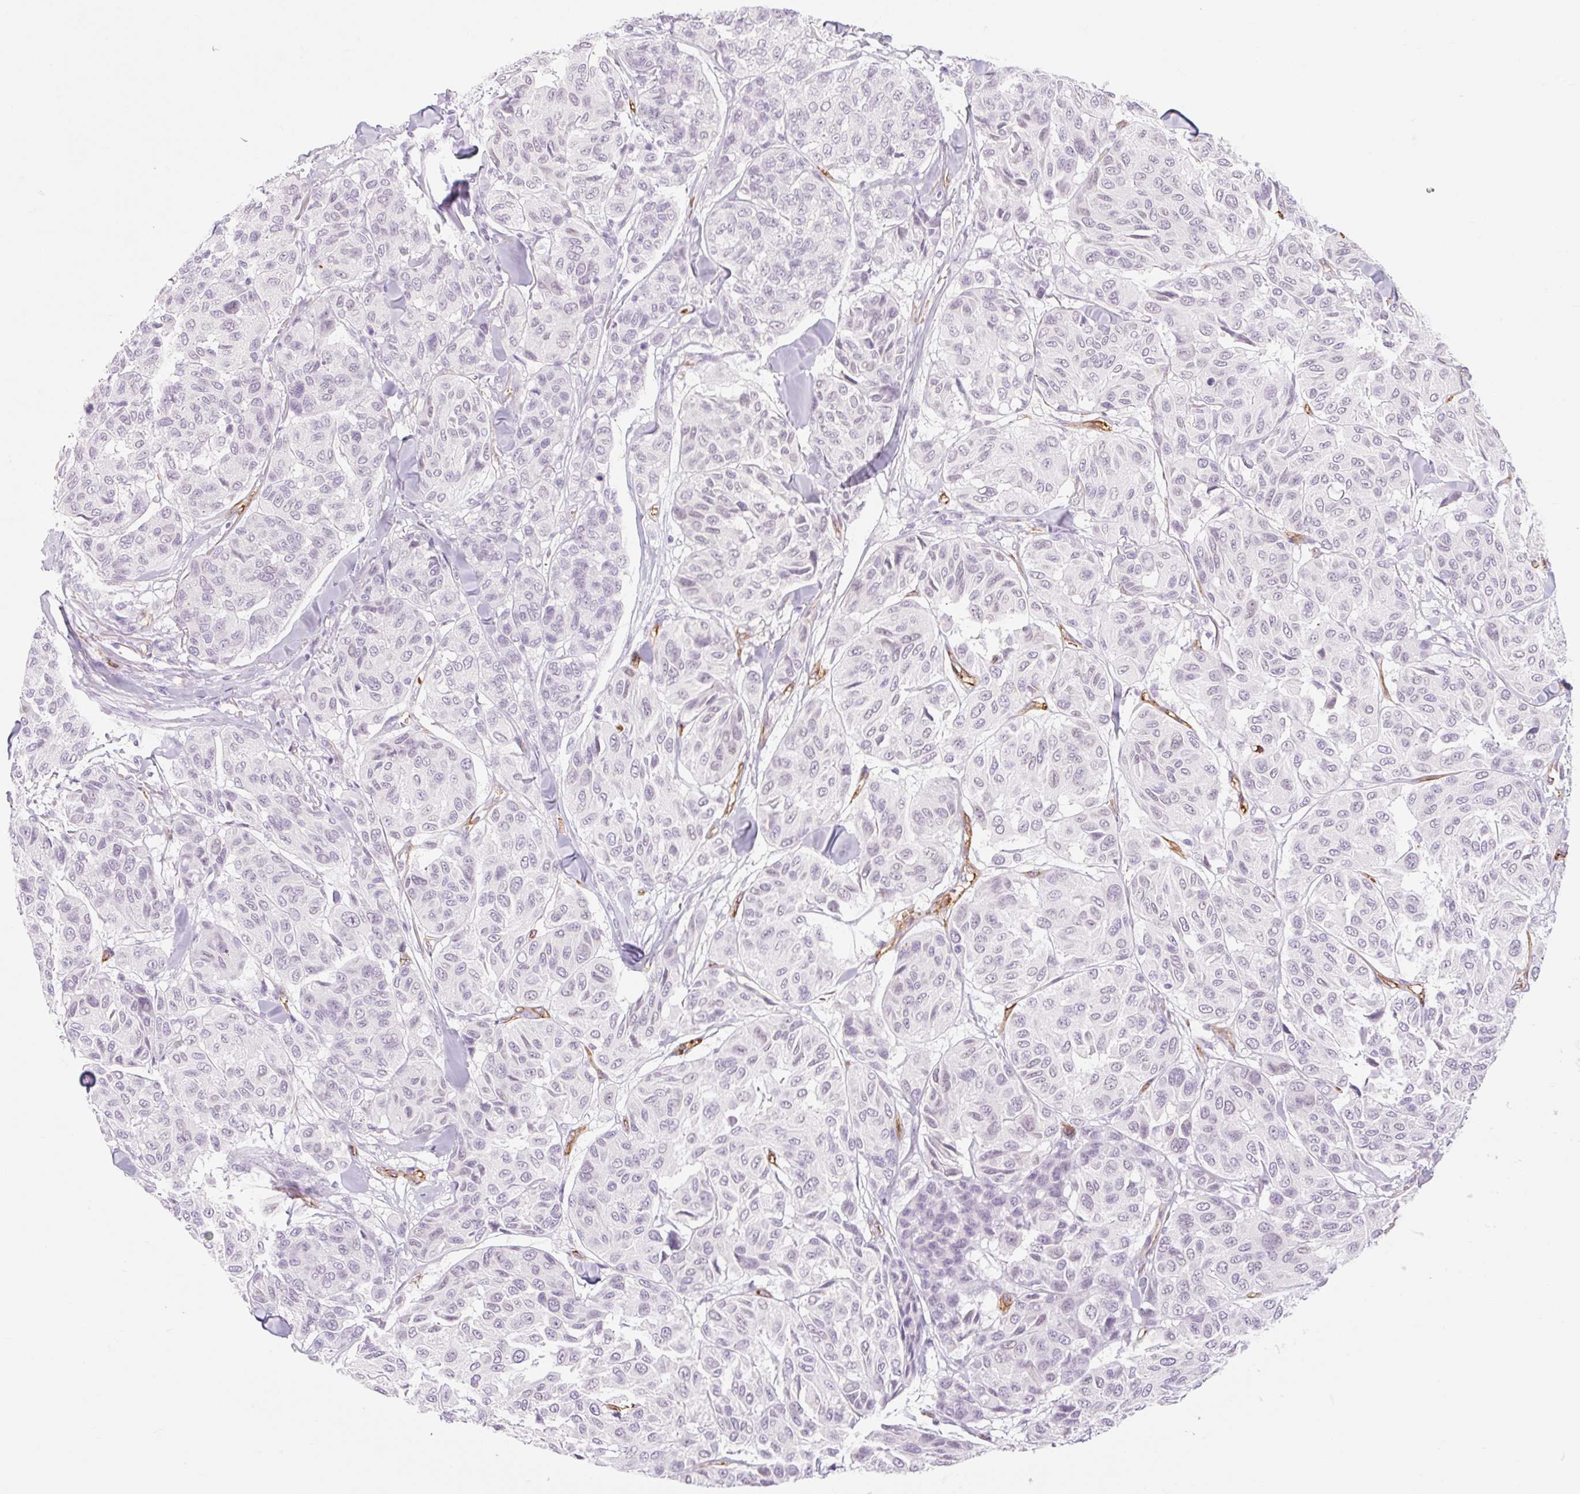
{"staining": {"intensity": "negative", "quantity": "none", "location": "none"}, "tissue": "melanoma", "cell_type": "Tumor cells", "image_type": "cancer", "snomed": [{"axis": "morphology", "description": "Malignant melanoma, NOS"}, {"axis": "topography", "description": "Skin"}], "caption": "High power microscopy photomicrograph of an immunohistochemistry photomicrograph of melanoma, revealing no significant staining in tumor cells.", "gene": "TAF1L", "patient": {"sex": "female", "age": 66}}